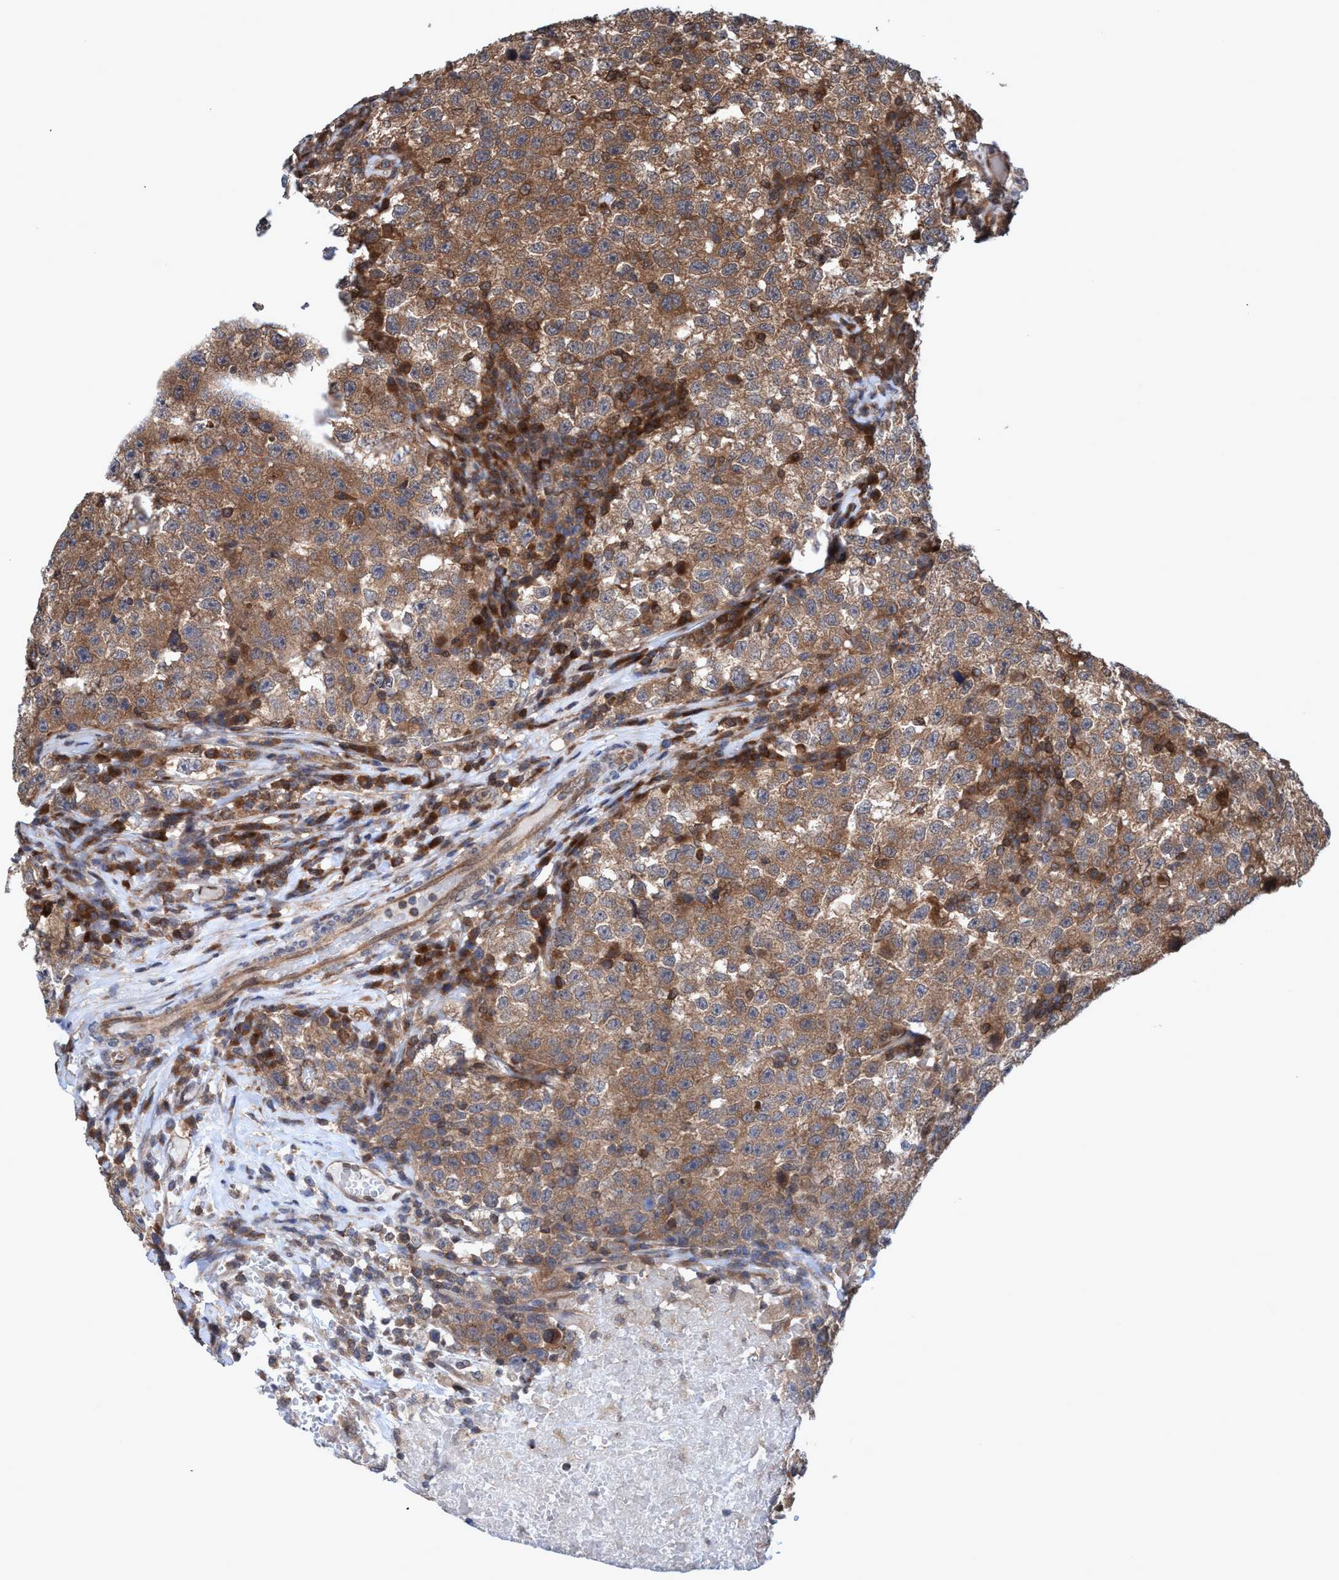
{"staining": {"intensity": "moderate", "quantity": ">75%", "location": "cytoplasmic/membranous"}, "tissue": "testis cancer", "cell_type": "Tumor cells", "image_type": "cancer", "snomed": [{"axis": "morphology", "description": "Seminoma, NOS"}, {"axis": "topography", "description": "Testis"}], "caption": "Seminoma (testis) tissue displays moderate cytoplasmic/membranous expression in approximately >75% of tumor cells (DAB IHC with brightfield microscopy, high magnification).", "gene": "GLOD4", "patient": {"sex": "male", "age": 22}}